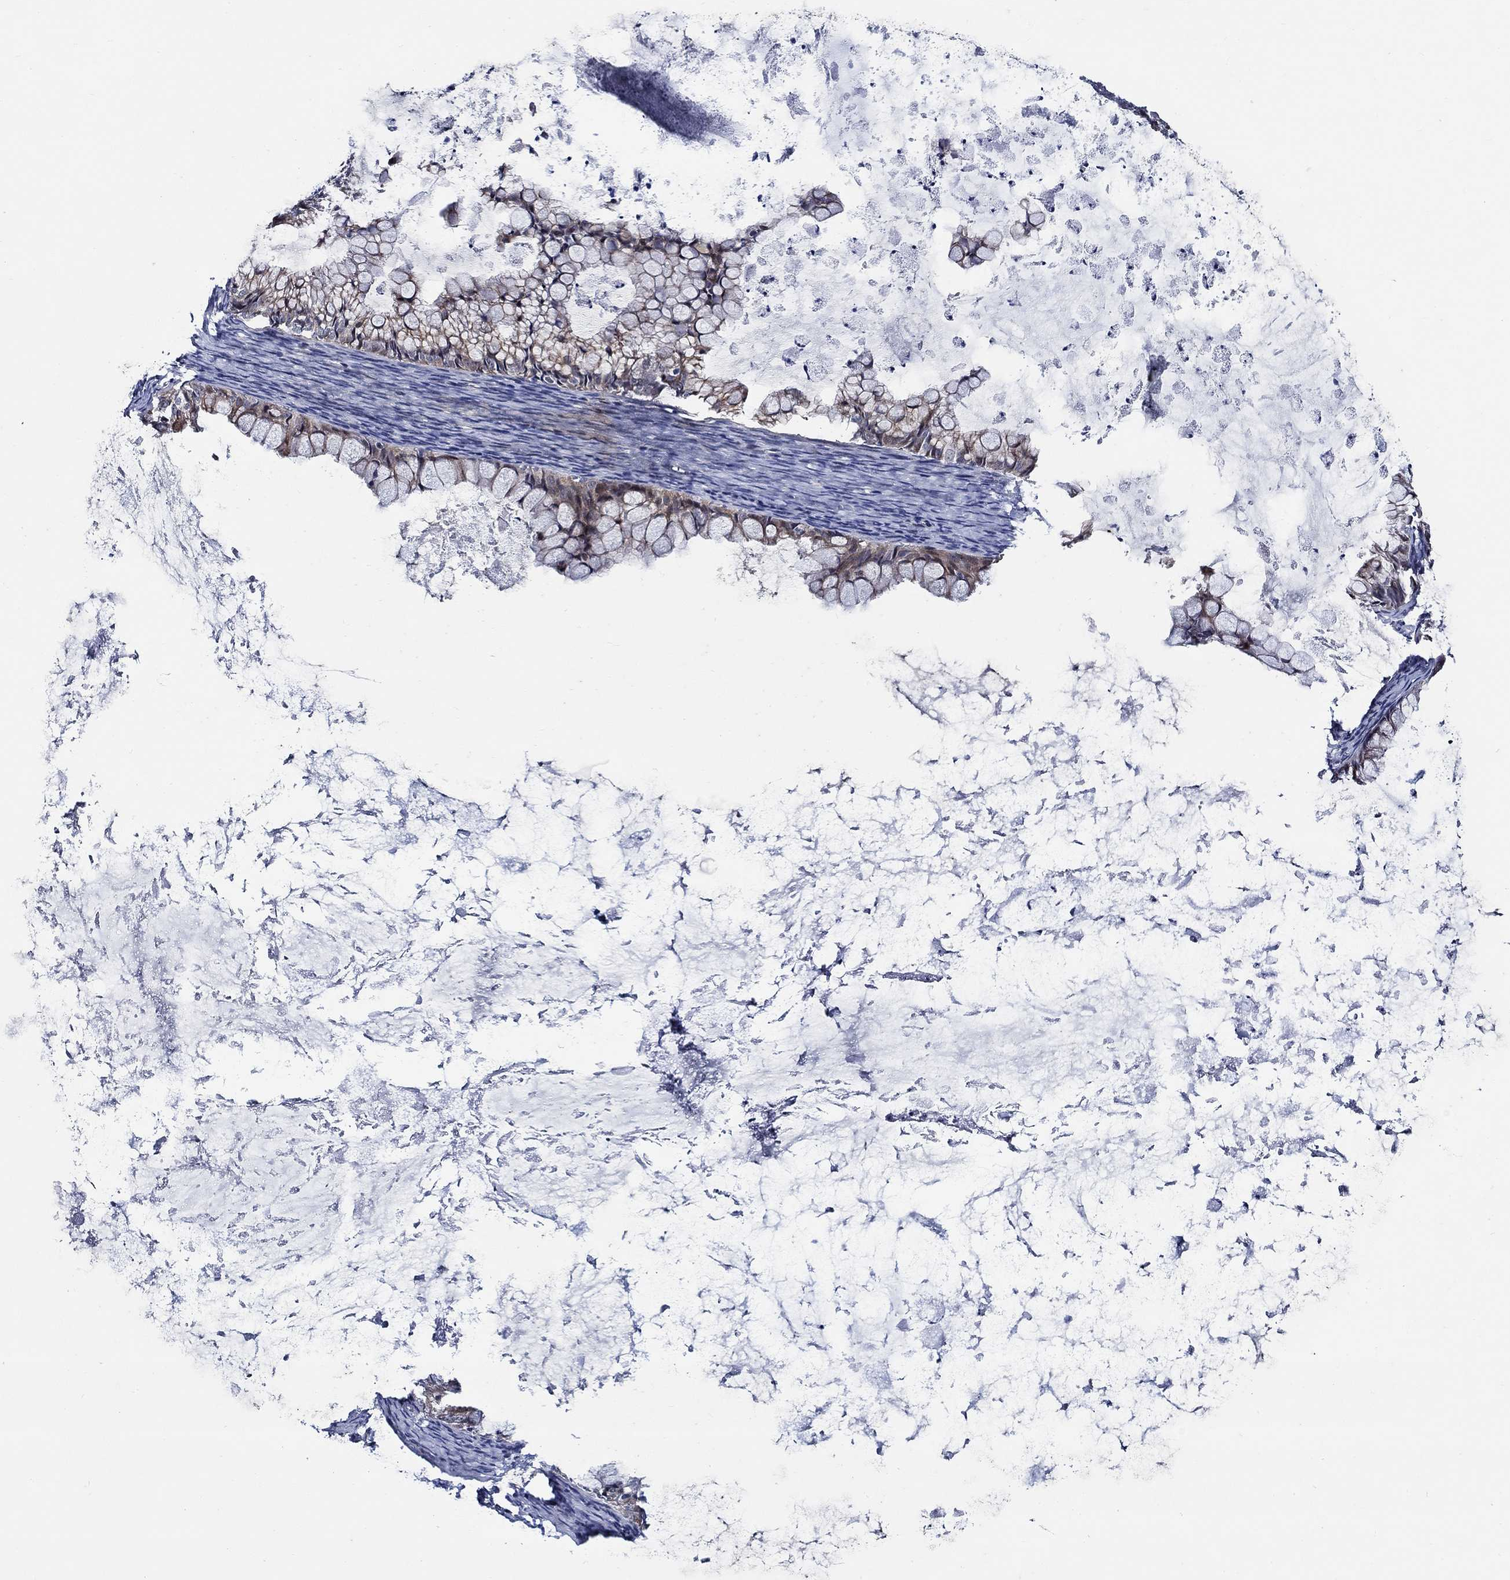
{"staining": {"intensity": "moderate", "quantity": "<25%", "location": "cytoplasmic/membranous"}, "tissue": "ovarian cancer", "cell_type": "Tumor cells", "image_type": "cancer", "snomed": [{"axis": "morphology", "description": "Cystadenocarcinoma, mucinous, NOS"}, {"axis": "topography", "description": "Ovary"}], "caption": "Ovarian cancer (mucinous cystadenocarcinoma) was stained to show a protein in brown. There is low levels of moderate cytoplasmic/membranous expression in about <25% of tumor cells. The staining was performed using DAB (3,3'-diaminobenzidine) to visualize the protein expression in brown, while the nuclei were stained in blue with hematoxylin (Magnification: 20x).", "gene": "C8orf48", "patient": {"sex": "female", "age": 35}}